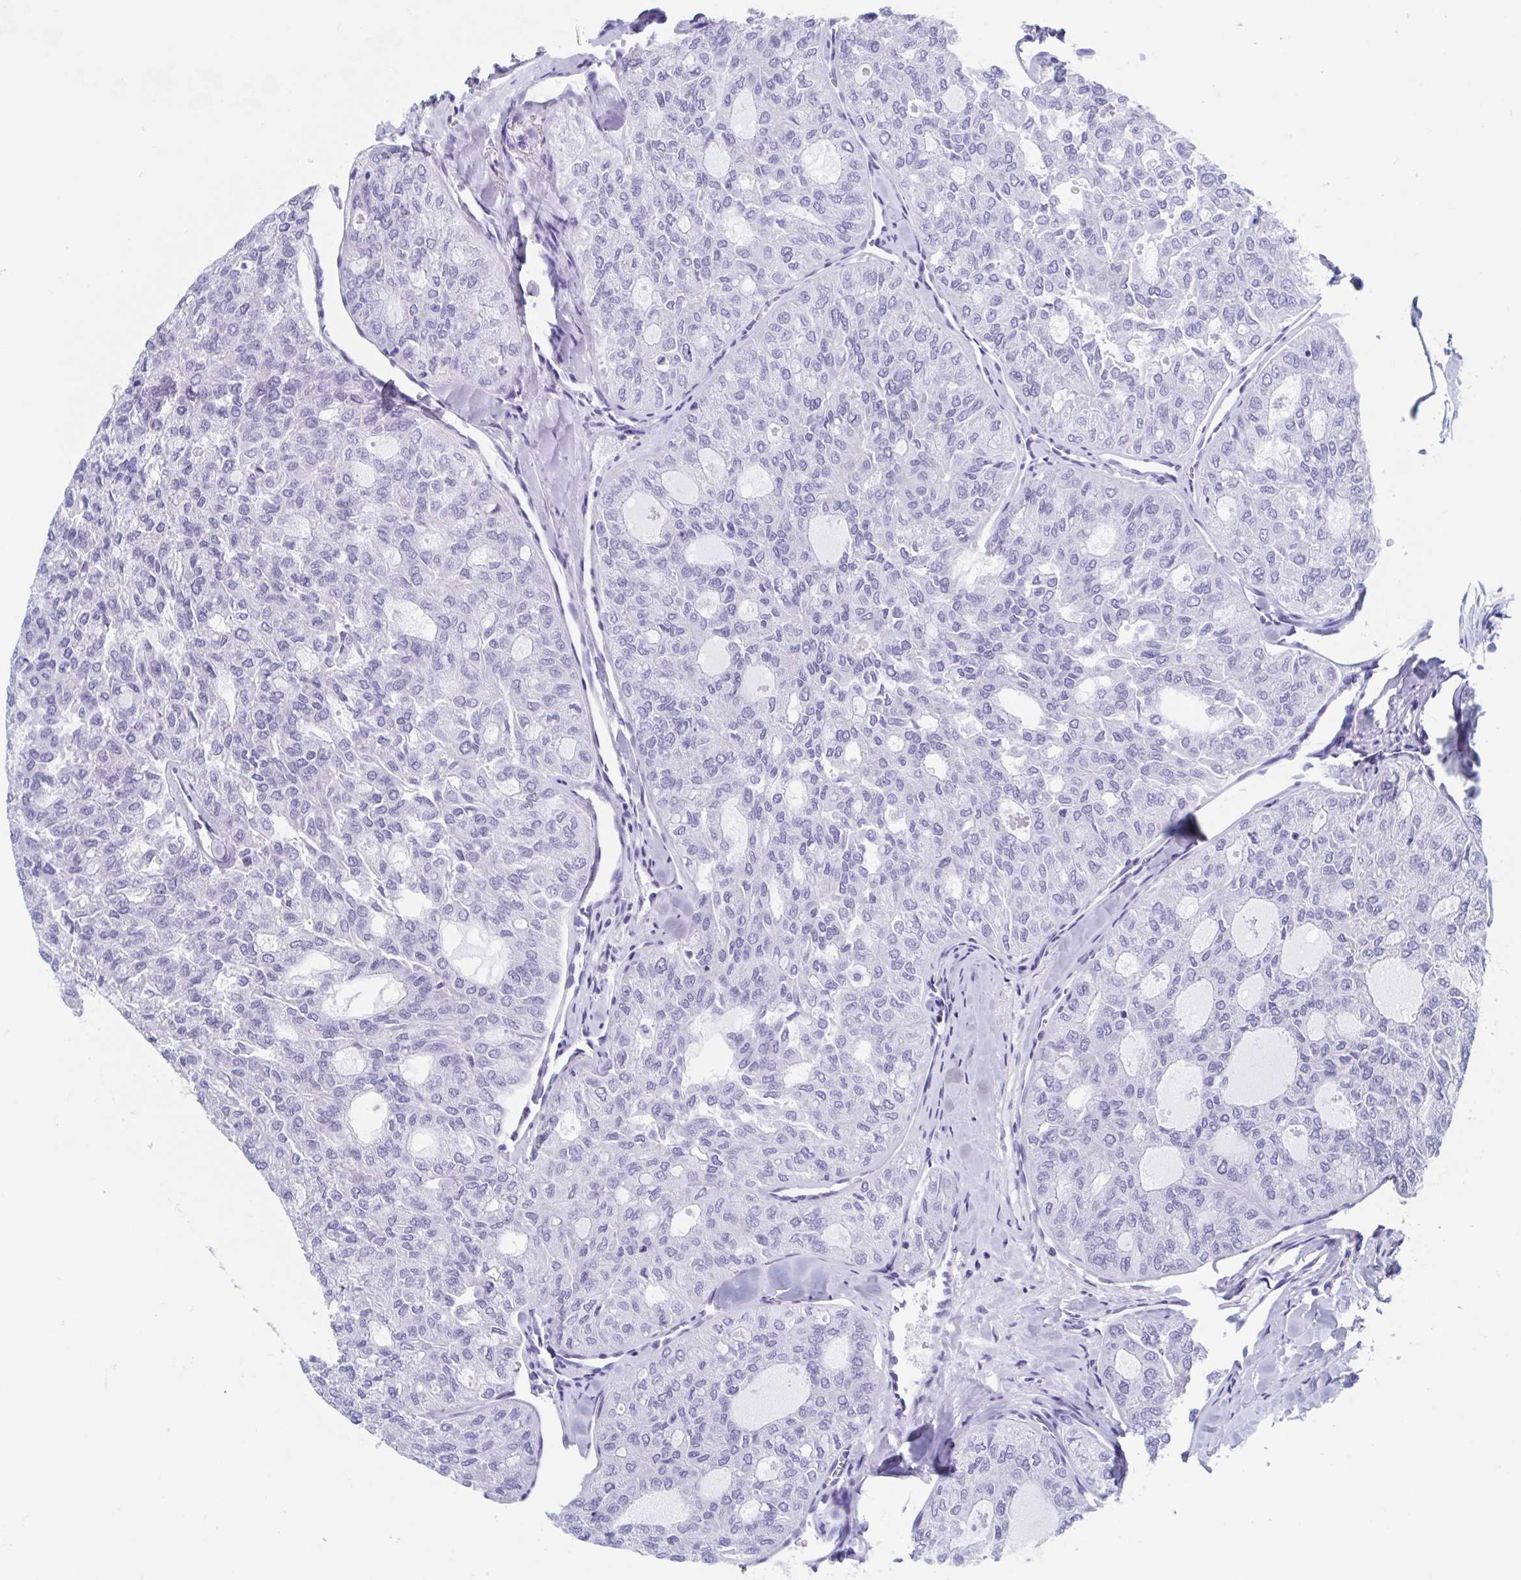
{"staining": {"intensity": "negative", "quantity": "none", "location": "none"}, "tissue": "thyroid cancer", "cell_type": "Tumor cells", "image_type": "cancer", "snomed": [{"axis": "morphology", "description": "Follicular adenoma carcinoma, NOS"}, {"axis": "topography", "description": "Thyroid gland"}], "caption": "DAB immunohistochemical staining of thyroid follicular adenoma carcinoma reveals no significant staining in tumor cells.", "gene": "C10orf53", "patient": {"sex": "male", "age": 75}}